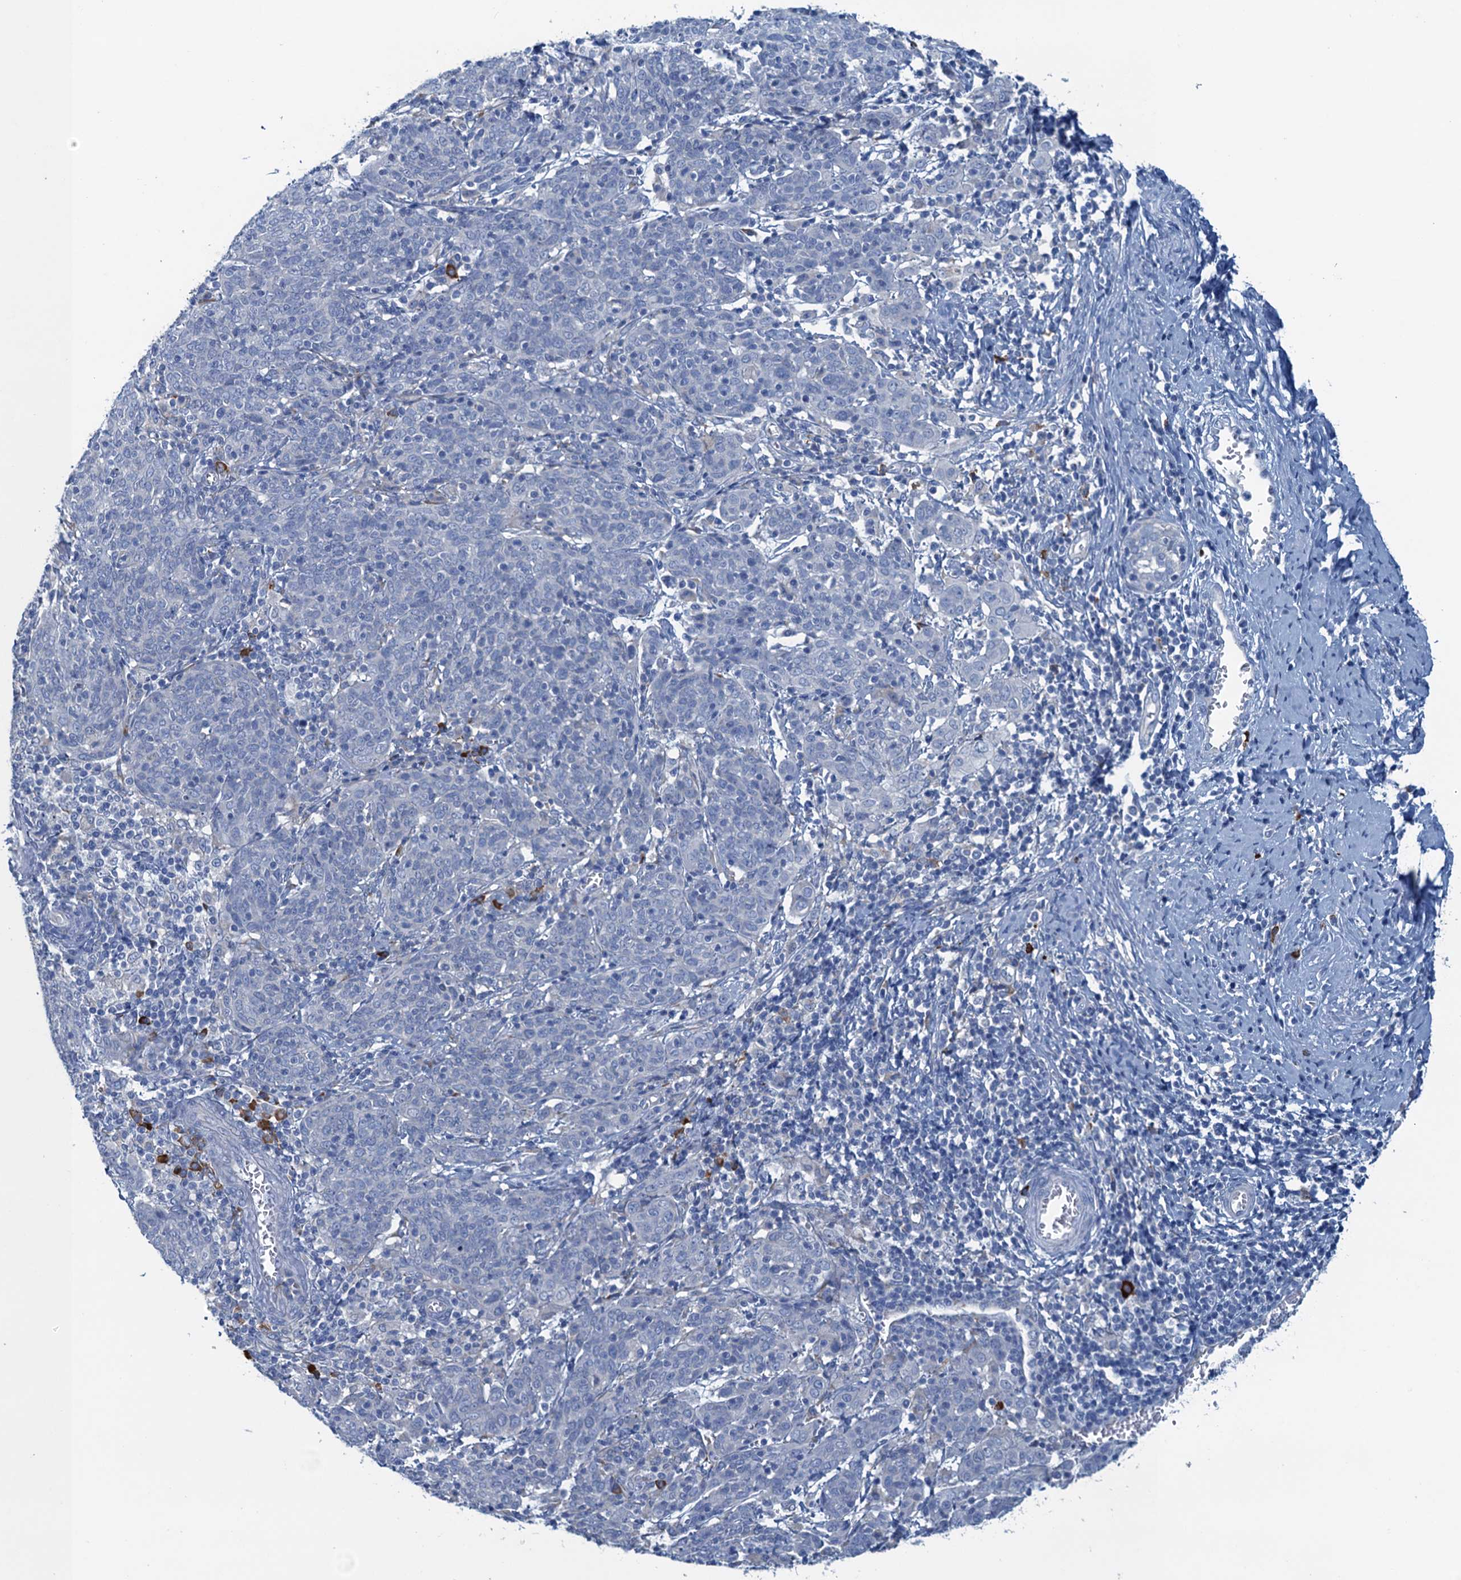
{"staining": {"intensity": "negative", "quantity": "none", "location": "none"}, "tissue": "cervical cancer", "cell_type": "Tumor cells", "image_type": "cancer", "snomed": [{"axis": "morphology", "description": "Squamous cell carcinoma, NOS"}, {"axis": "topography", "description": "Cervix"}], "caption": "Cervical cancer (squamous cell carcinoma) was stained to show a protein in brown. There is no significant positivity in tumor cells.", "gene": "CBLIF", "patient": {"sex": "female", "age": 67}}